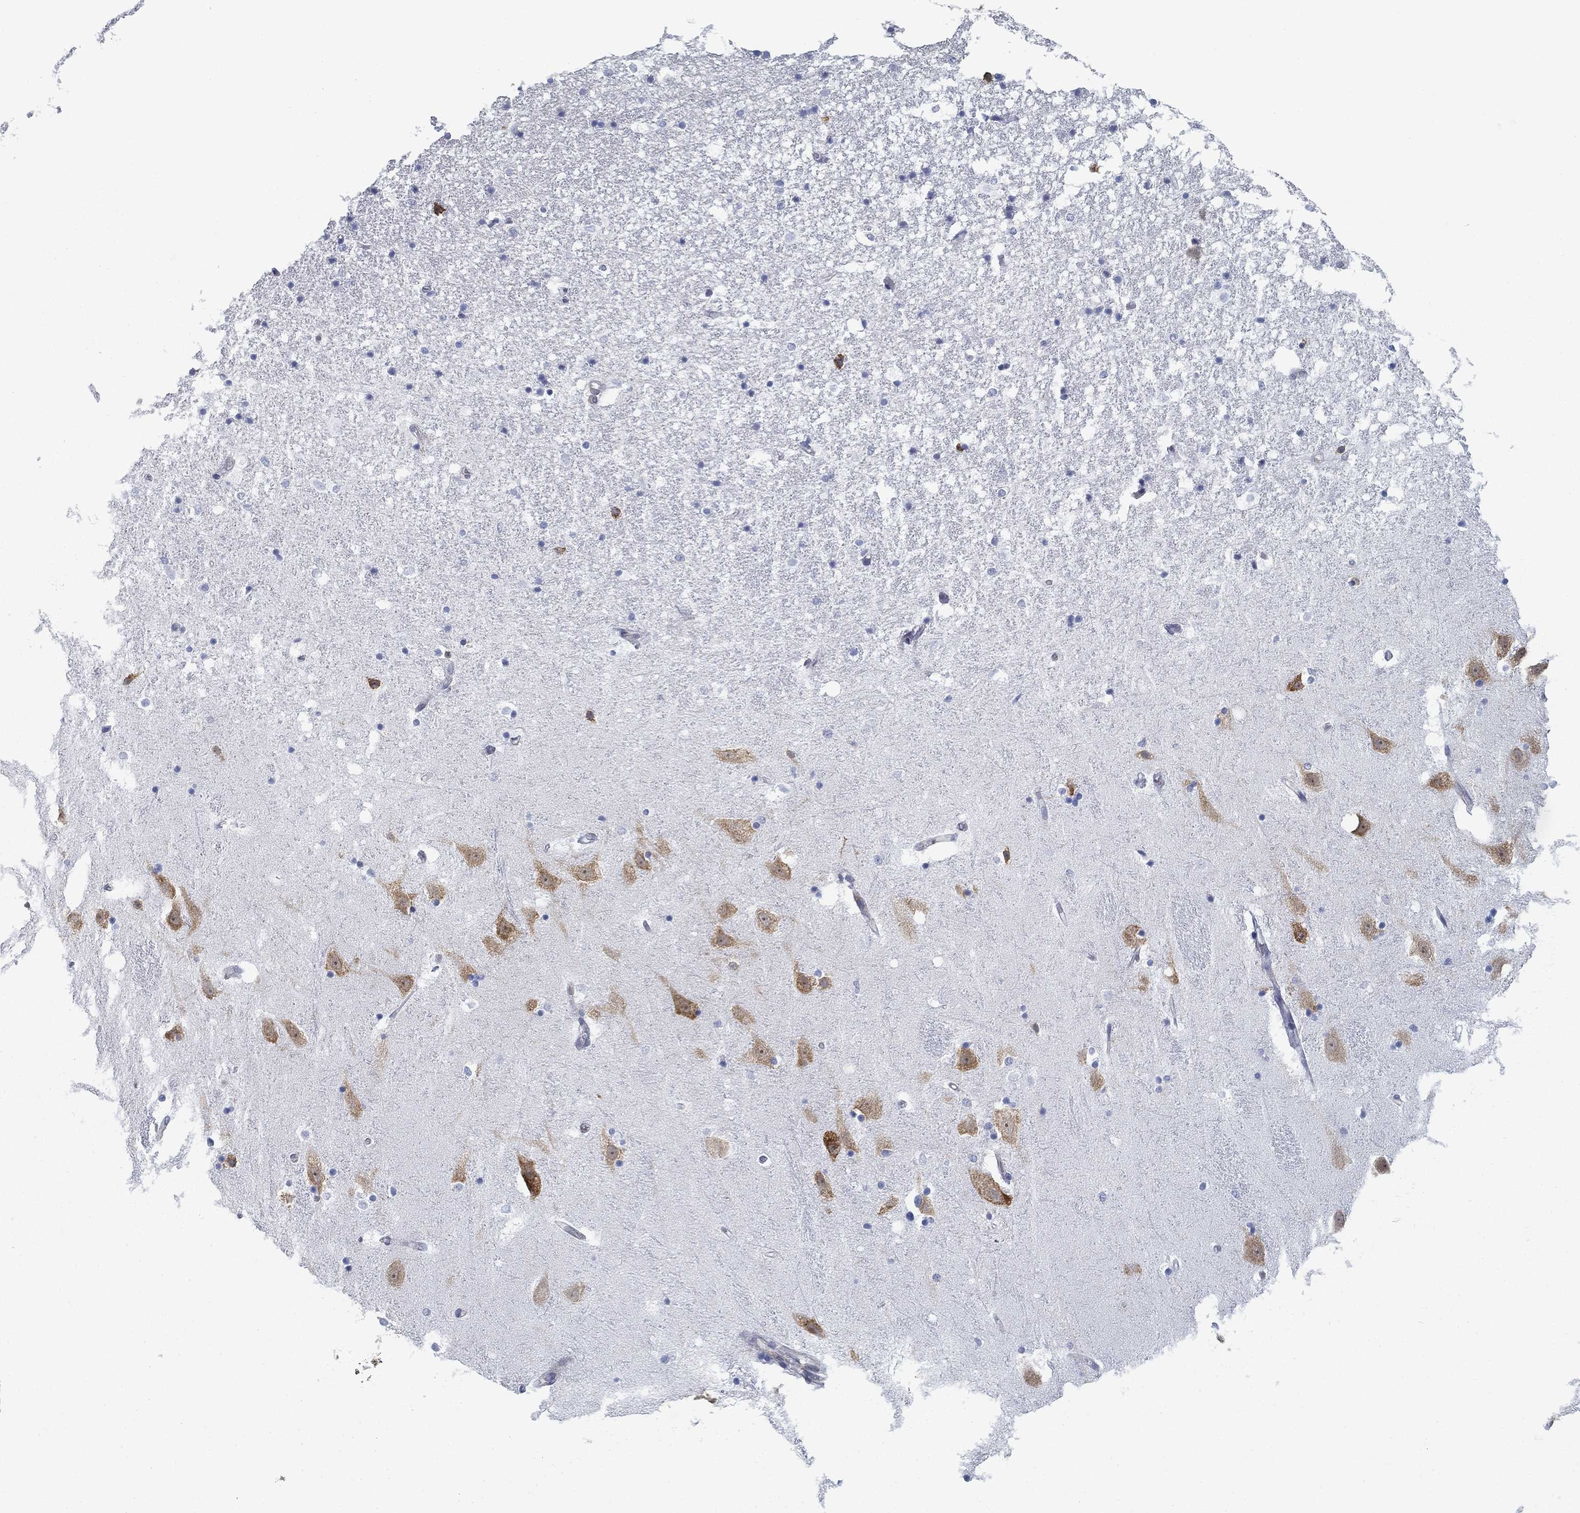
{"staining": {"intensity": "negative", "quantity": "none", "location": "none"}, "tissue": "hippocampus", "cell_type": "Glial cells", "image_type": "normal", "snomed": [{"axis": "morphology", "description": "Normal tissue, NOS"}, {"axis": "topography", "description": "Hippocampus"}], "caption": "Image shows no significant protein positivity in glial cells of normal hippocampus. (DAB immunohistochemistry with hematoxylin counter stain).", "gene": "FXR1", "patient": {"sex": "male", "age": 49}}